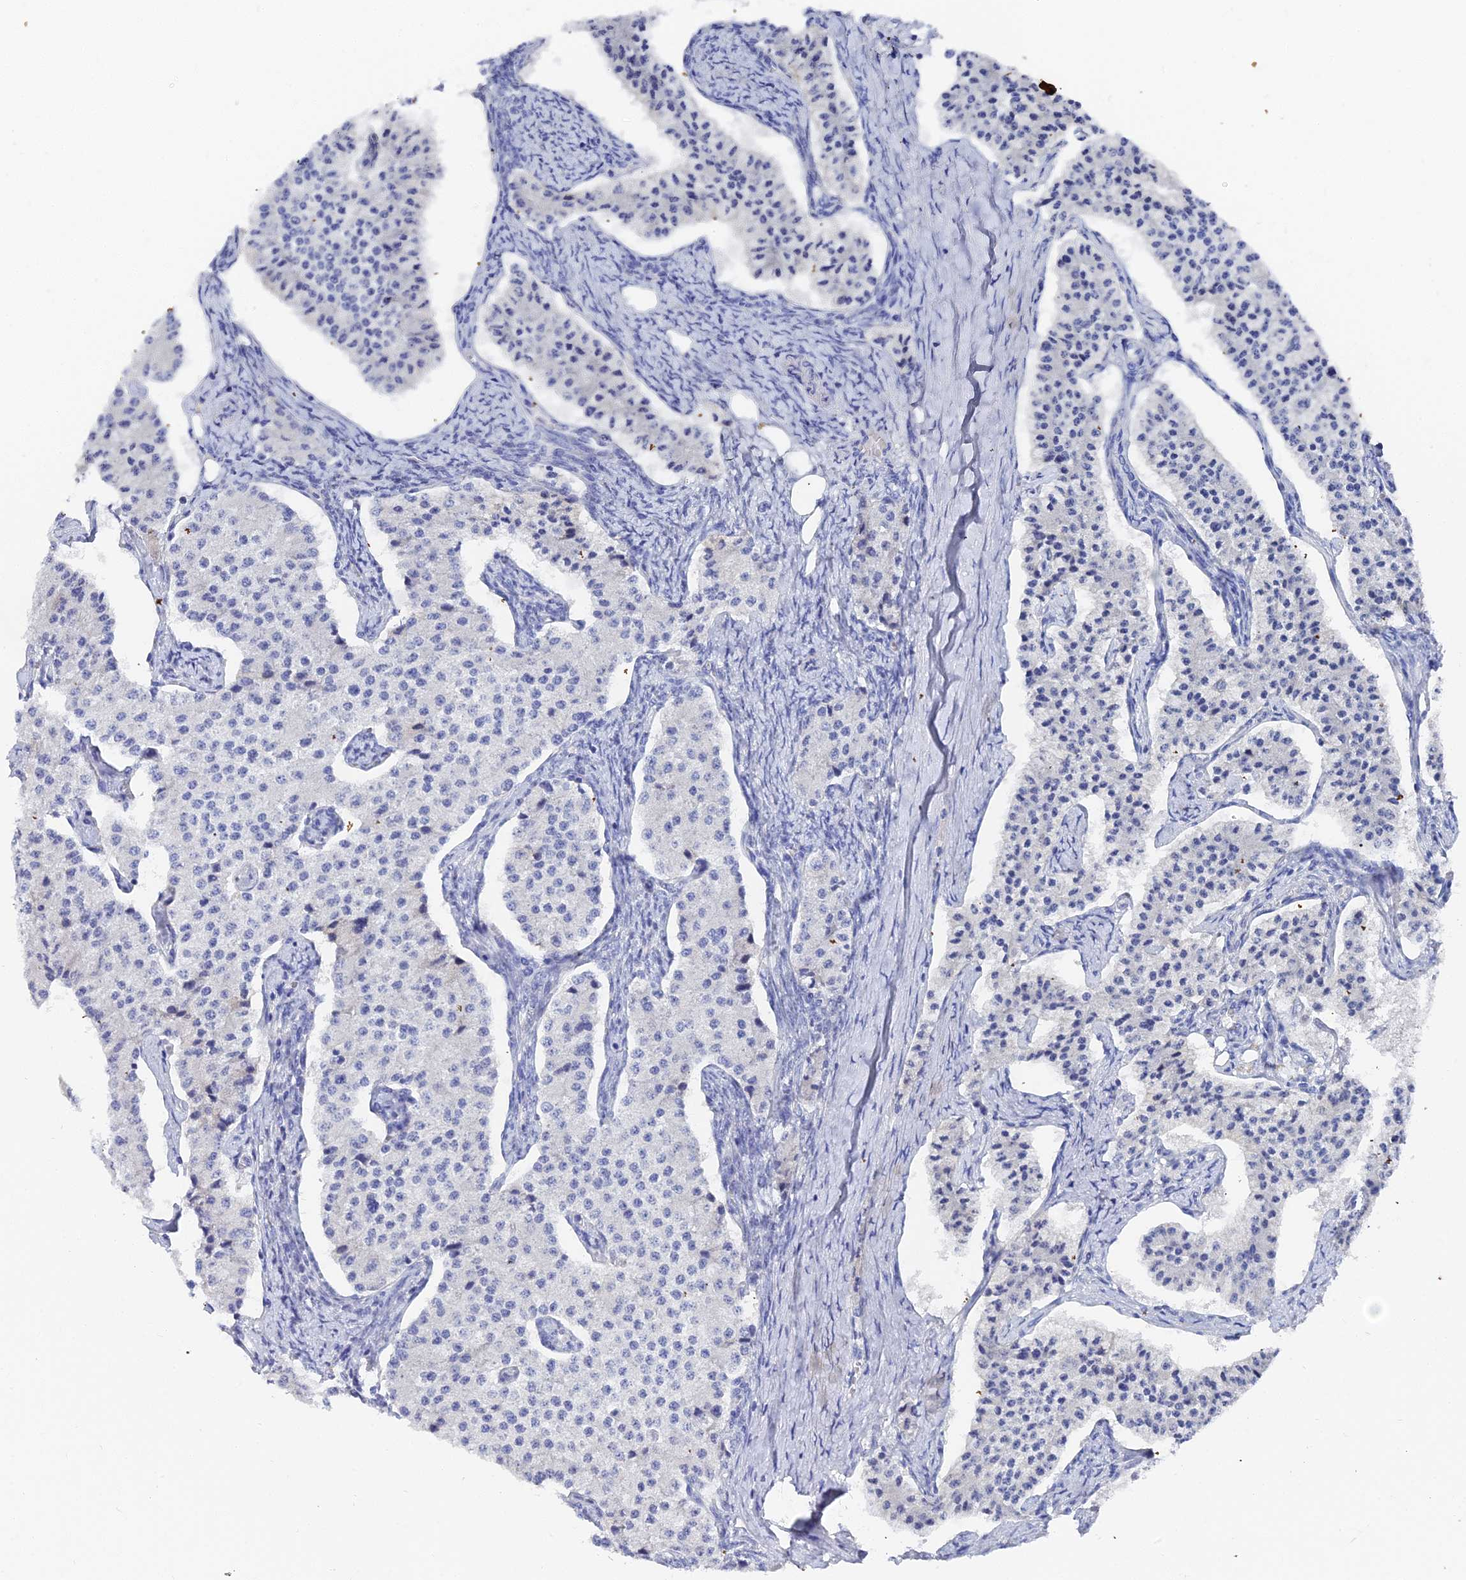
{"staining": {"intensity": "negative", "quantity": "none", "location": "none"}, "tissue": "carcinoid", "cell_type": "Tumor cells", "image_type": "cancer", "snomed": [{"axis": "morphology", "description": "Carcinoid, malignant, NOS"}, {"axis": "topography", "description": "Colon"}], "caption": "This is an immunohistochemistry (IHC) photomicrograph of carcinoid (malignant). There is no positivity in tumor cells.", "gene": "KRT17", "patient": {"sex": "female", "age": 52}}